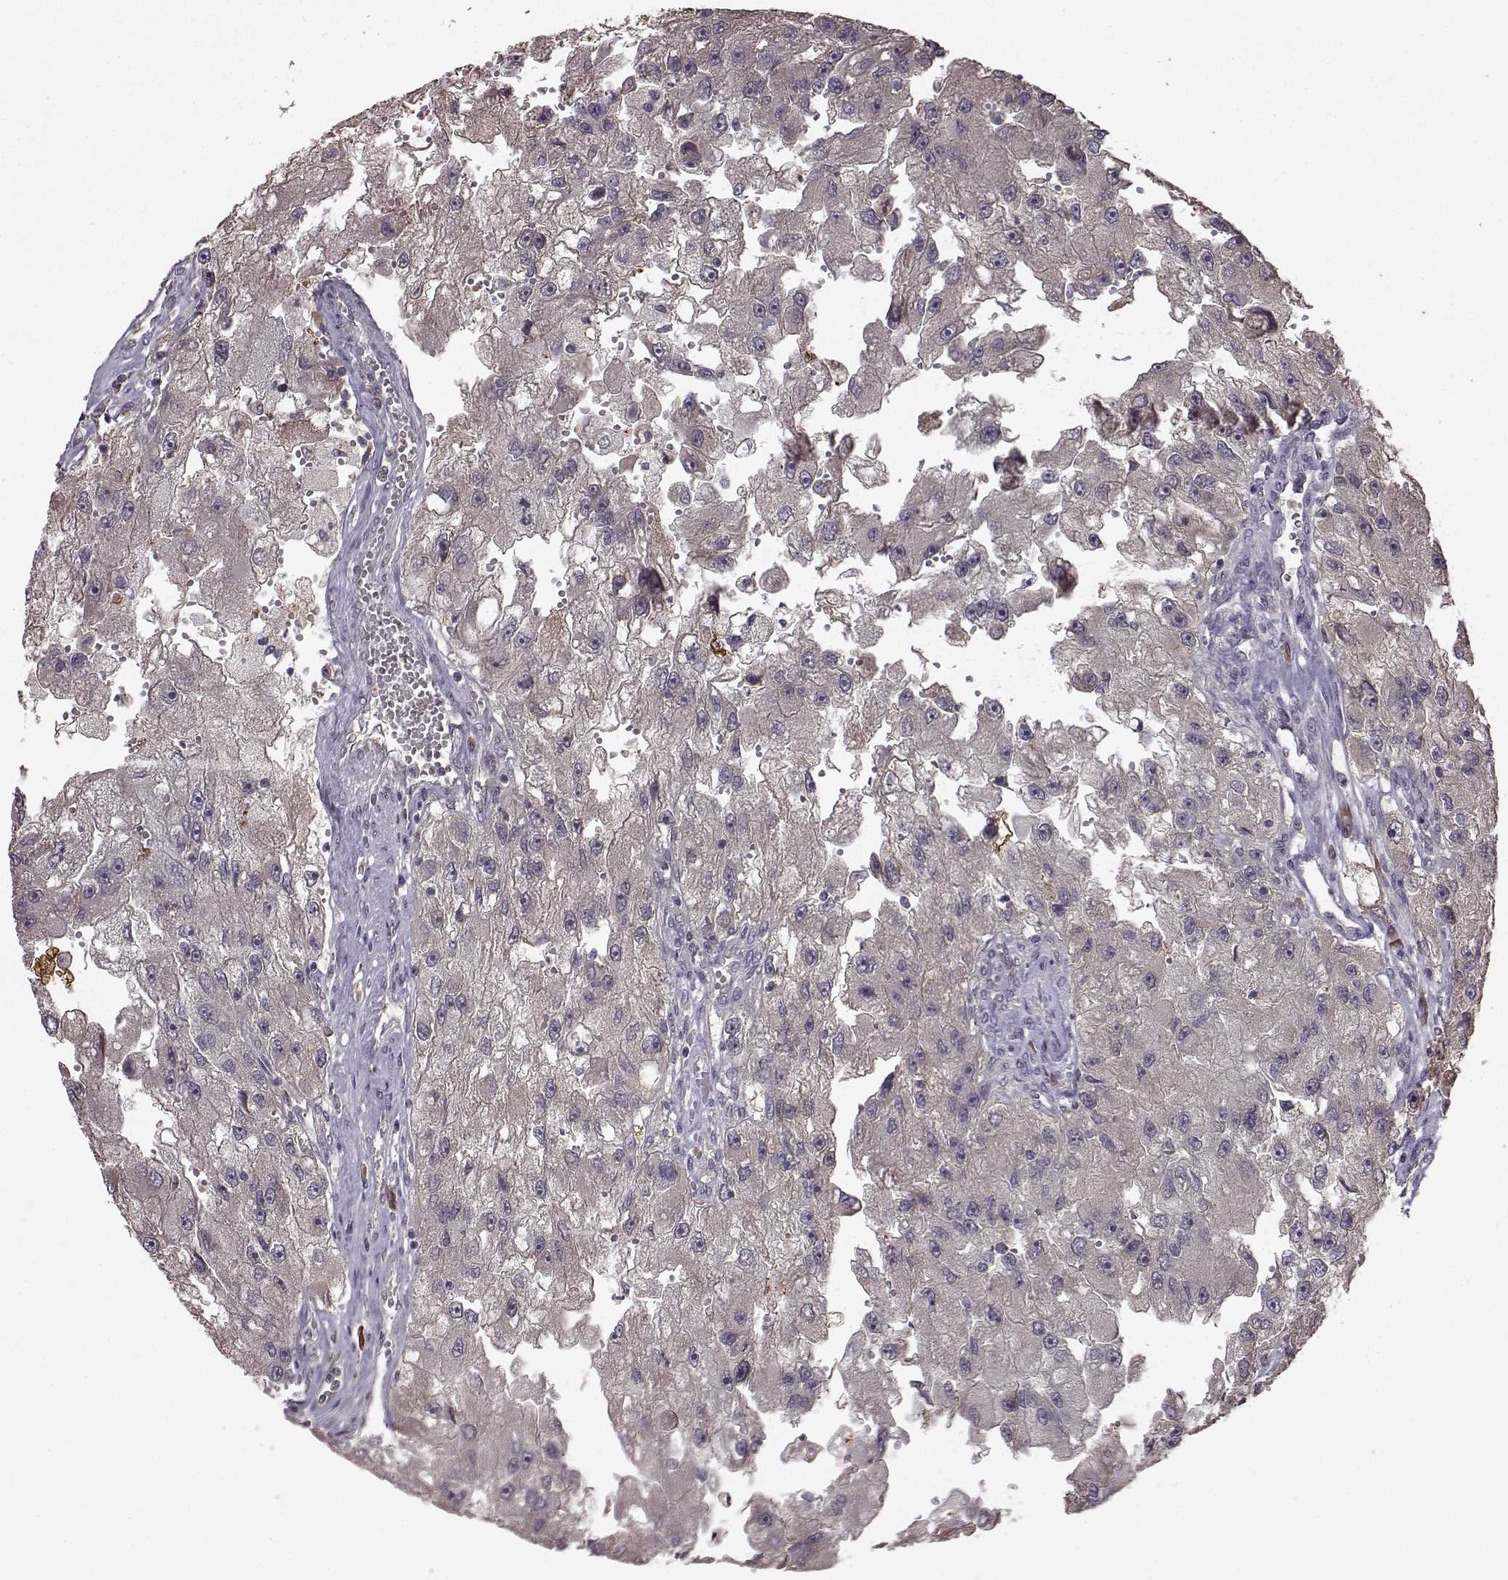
{"staining": {"intensity": "negative", "quantity": "none", "location": "none"}, "tissue": "renal cancer", "cell_type": "Tumor cells", "image_type": "cancer", "snomed": [{"axis": "morphology", "description": "Adenocarcinoma, NOS"}, {"axis": "topography", "description": "Kidney"}], "caption": "IHC of human renal cancer demonstrates no expression in tumor cells. Nuclei are stained in blue.", "gene": "NME1-NME2", "patient": {"sex": "male", "age": 63}}